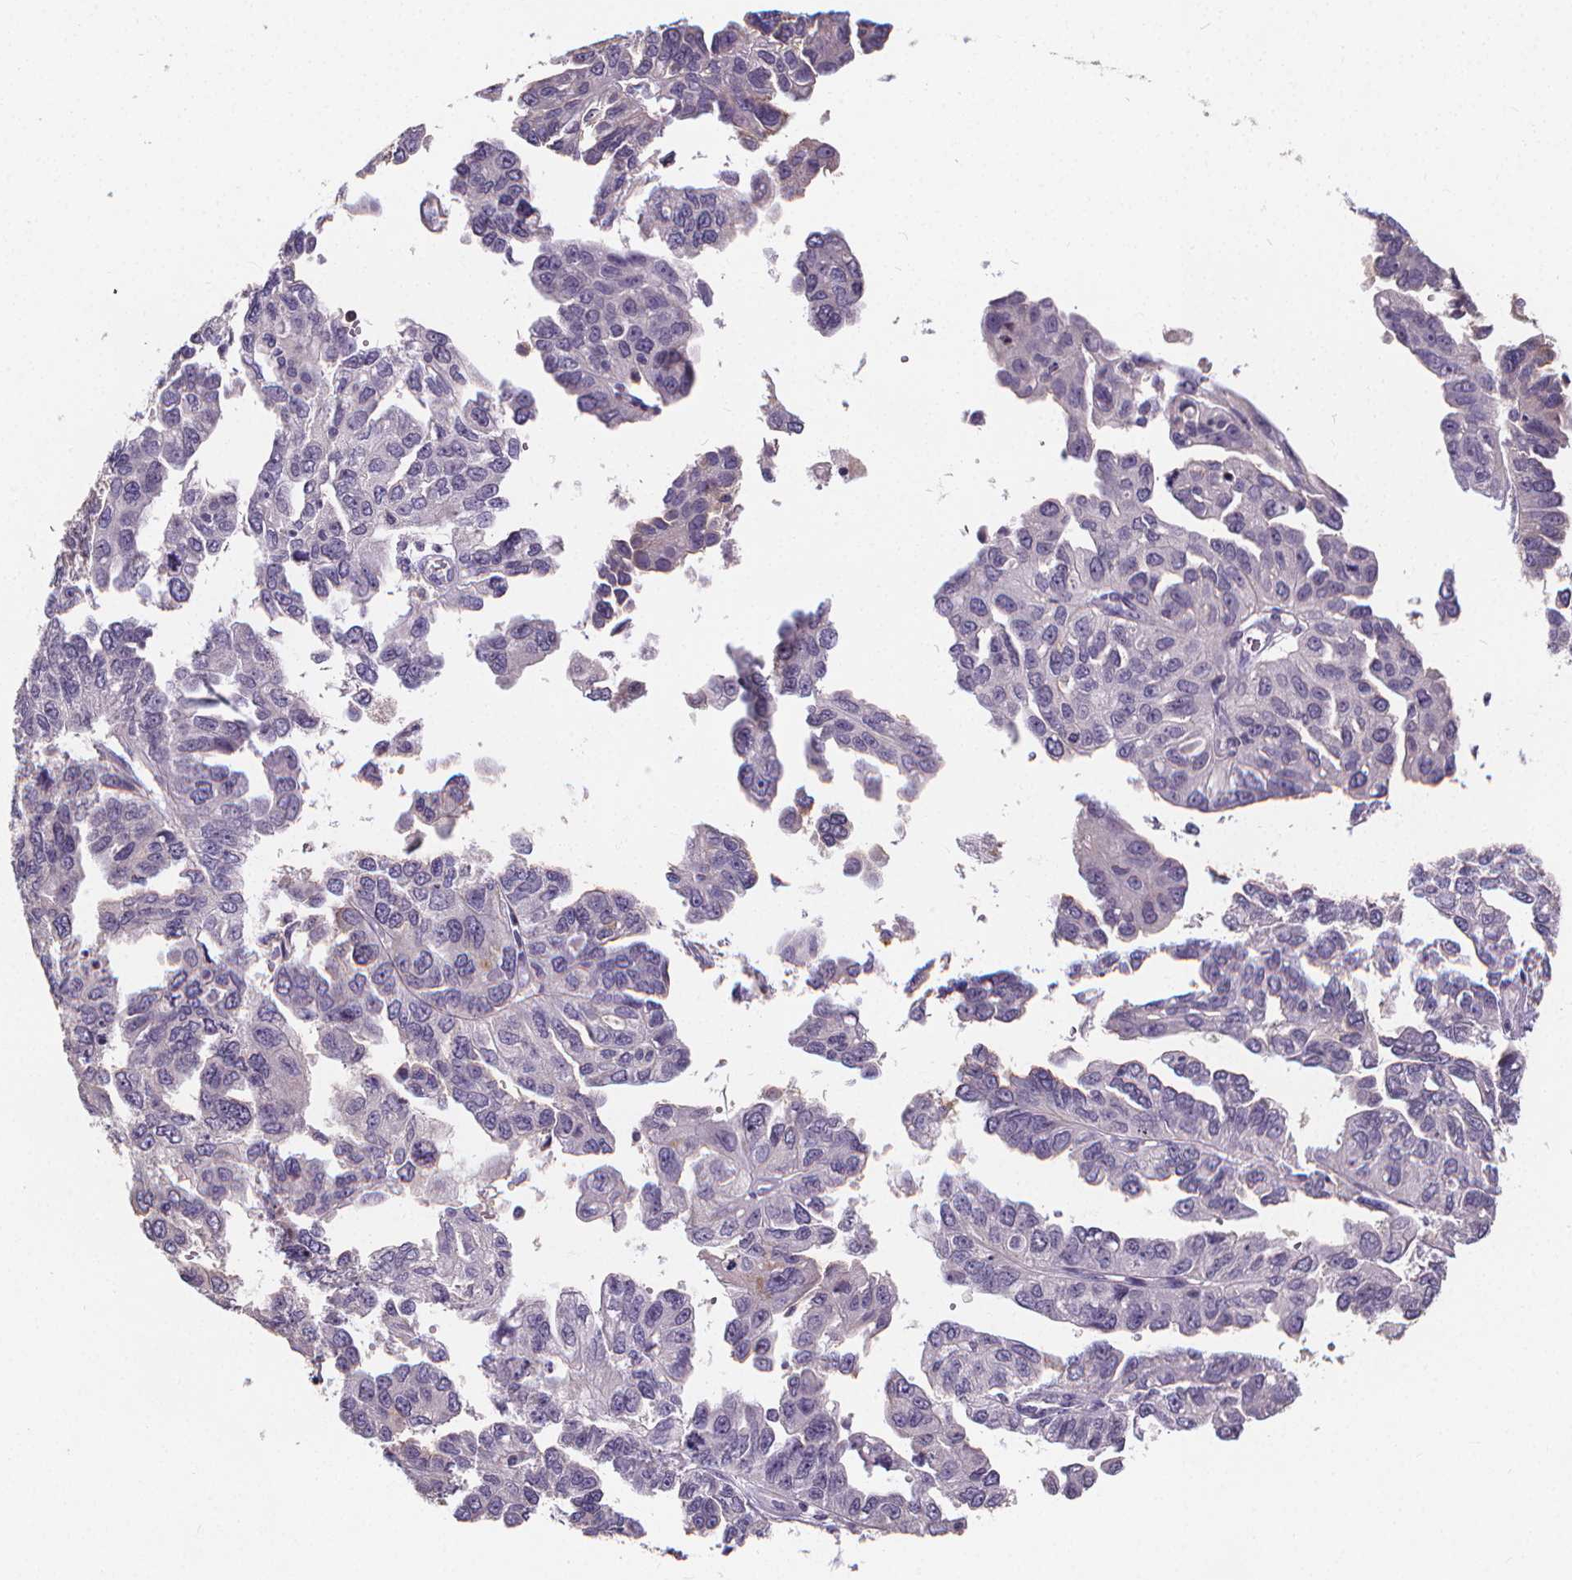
{"staining": {"intensity": "weak", "quantity": "<25%", "location": "cytoplasmic/membranous"}, "tissue": "ovarian cancer", "cell_type": "Tumor cells", "image_type": "cancer", "snomed": [{"axis": "morphology", "description": "Cystadenocarcinoma, serous, NOS"}, {"axis": "topography", "description": "Ovary"}], "caption": "A high-resolution micrograph shows immunohistochemistry staining of ovarian cancer, which exhibits no significant expression in tumor cells. The staining was performed using DAB (3,3'-diaminobenzidine) to visualize the protein expression in brown, while the nuclei were stained in blue with hematoxylin (Magnification: 20x).", "gene": "ATP6V1D", "patient": {"sex": "female", "age": 53}}